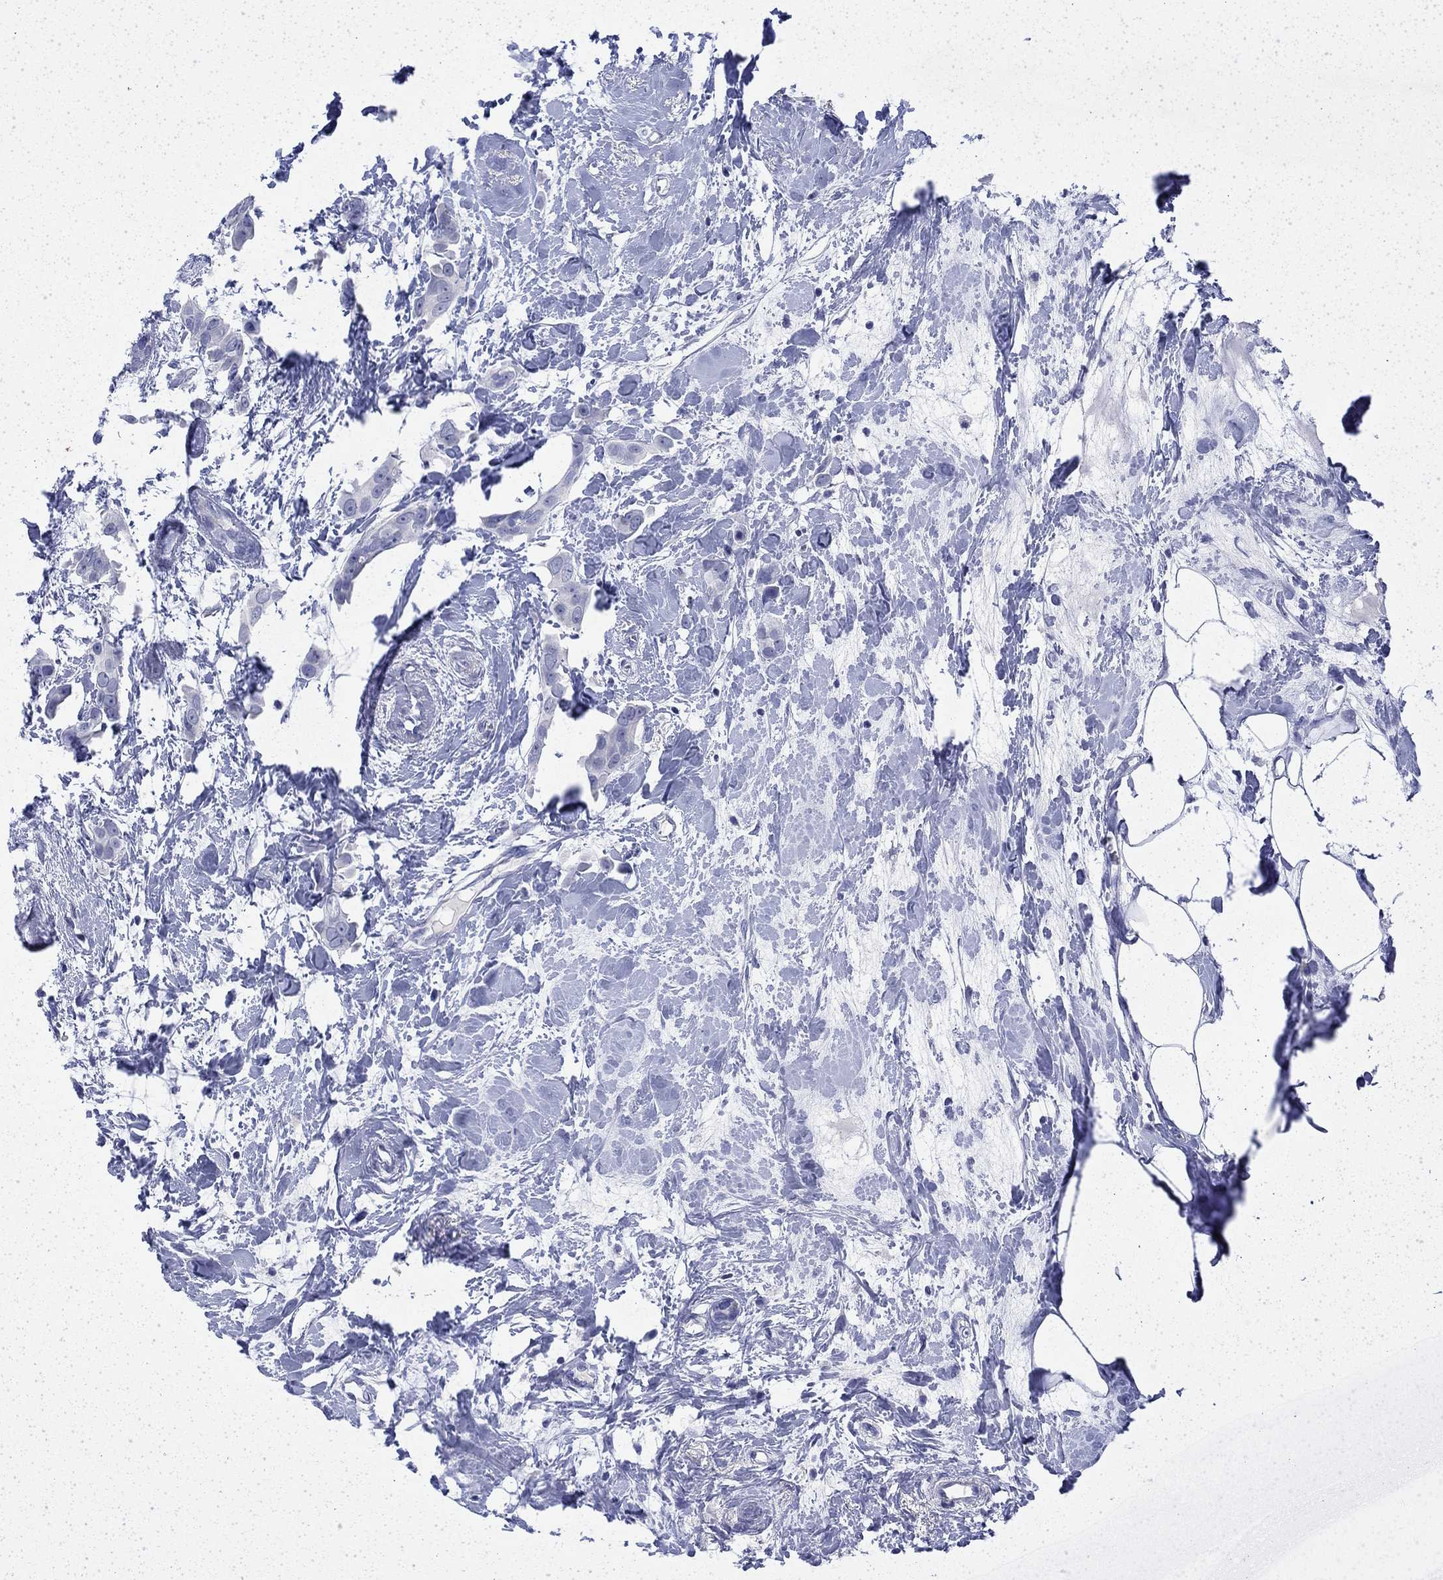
{"staining": {"intensity": "negative", "quantity": "none", "location": "none"}, "tissue": "breast cancer", "cell_type": "Tumor cells", "image_type": "cancer", "snomed": [{"axis": "morphology", "description": "Duct carcinoma"}, {"axis": "topography", "description": "Breast"}], "caption": "An image of human invasive ductal carcinoma (breast) is negative for staining in tumor cells.", "gene": "ENPP6", "patient": {"sex": "female", "age": 45}}